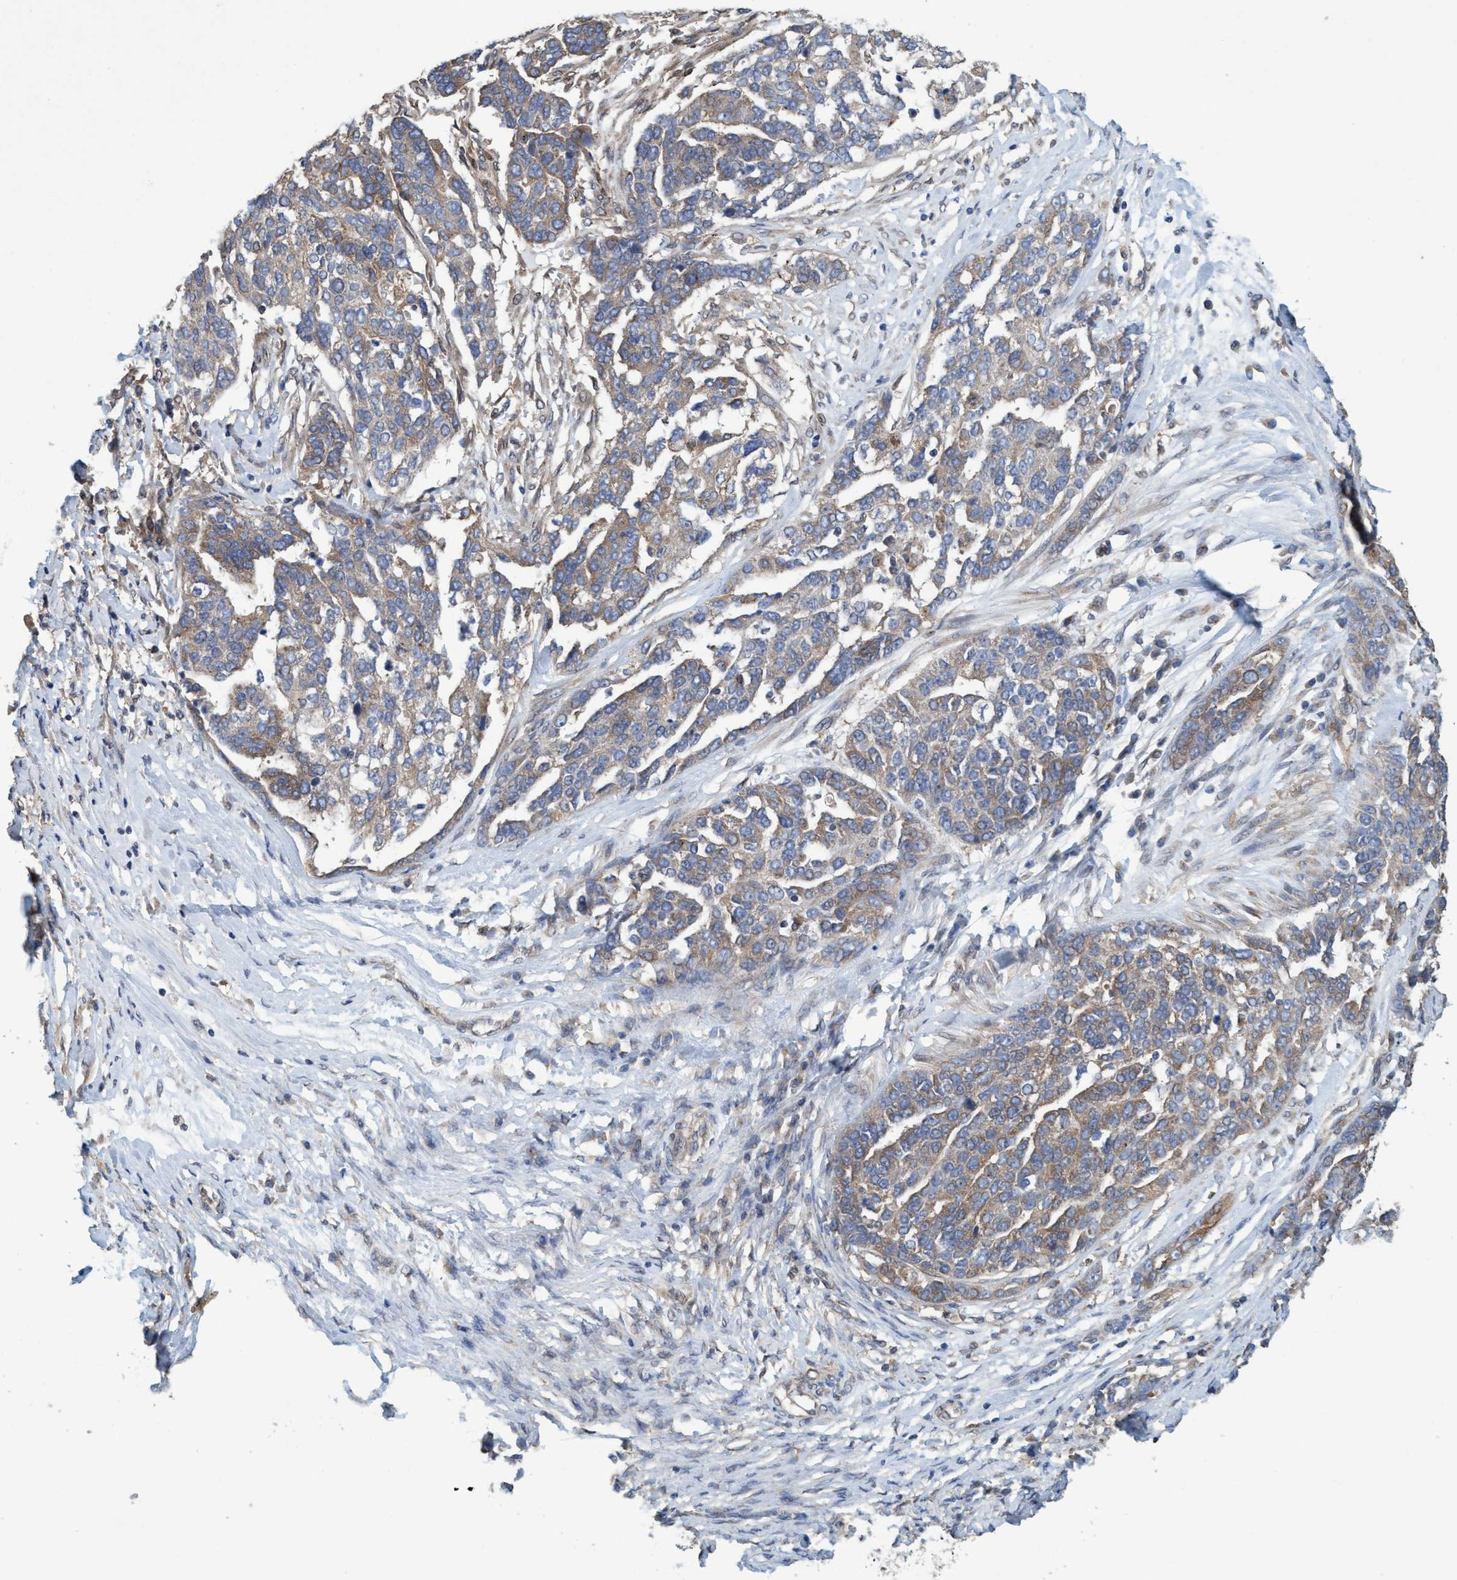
{"staining": {"intensity": "moderate", "quantity": ">75%", "location": "cytoplasmic/membranous"}, "tissue": "ovarian cancer", "cell_type": "Tumor cells", "image_type": "cancer", "snomed": [{"axis": "morphology", "description": "Cystadenocarcinoma, serous, NOS"}, {"axis": "topography", "description": "Ovary"}], "caption": "Ovarian serous cystadenocarcinoma stained with DAB (3,3'-diaminobenzidine) IHC demonstrates medium levels of moderate cytoplasmic/membranous expression in about >75% of tumor cells.", "gene": "BICD2", "patient": {"sex": "female", "age": 44}}